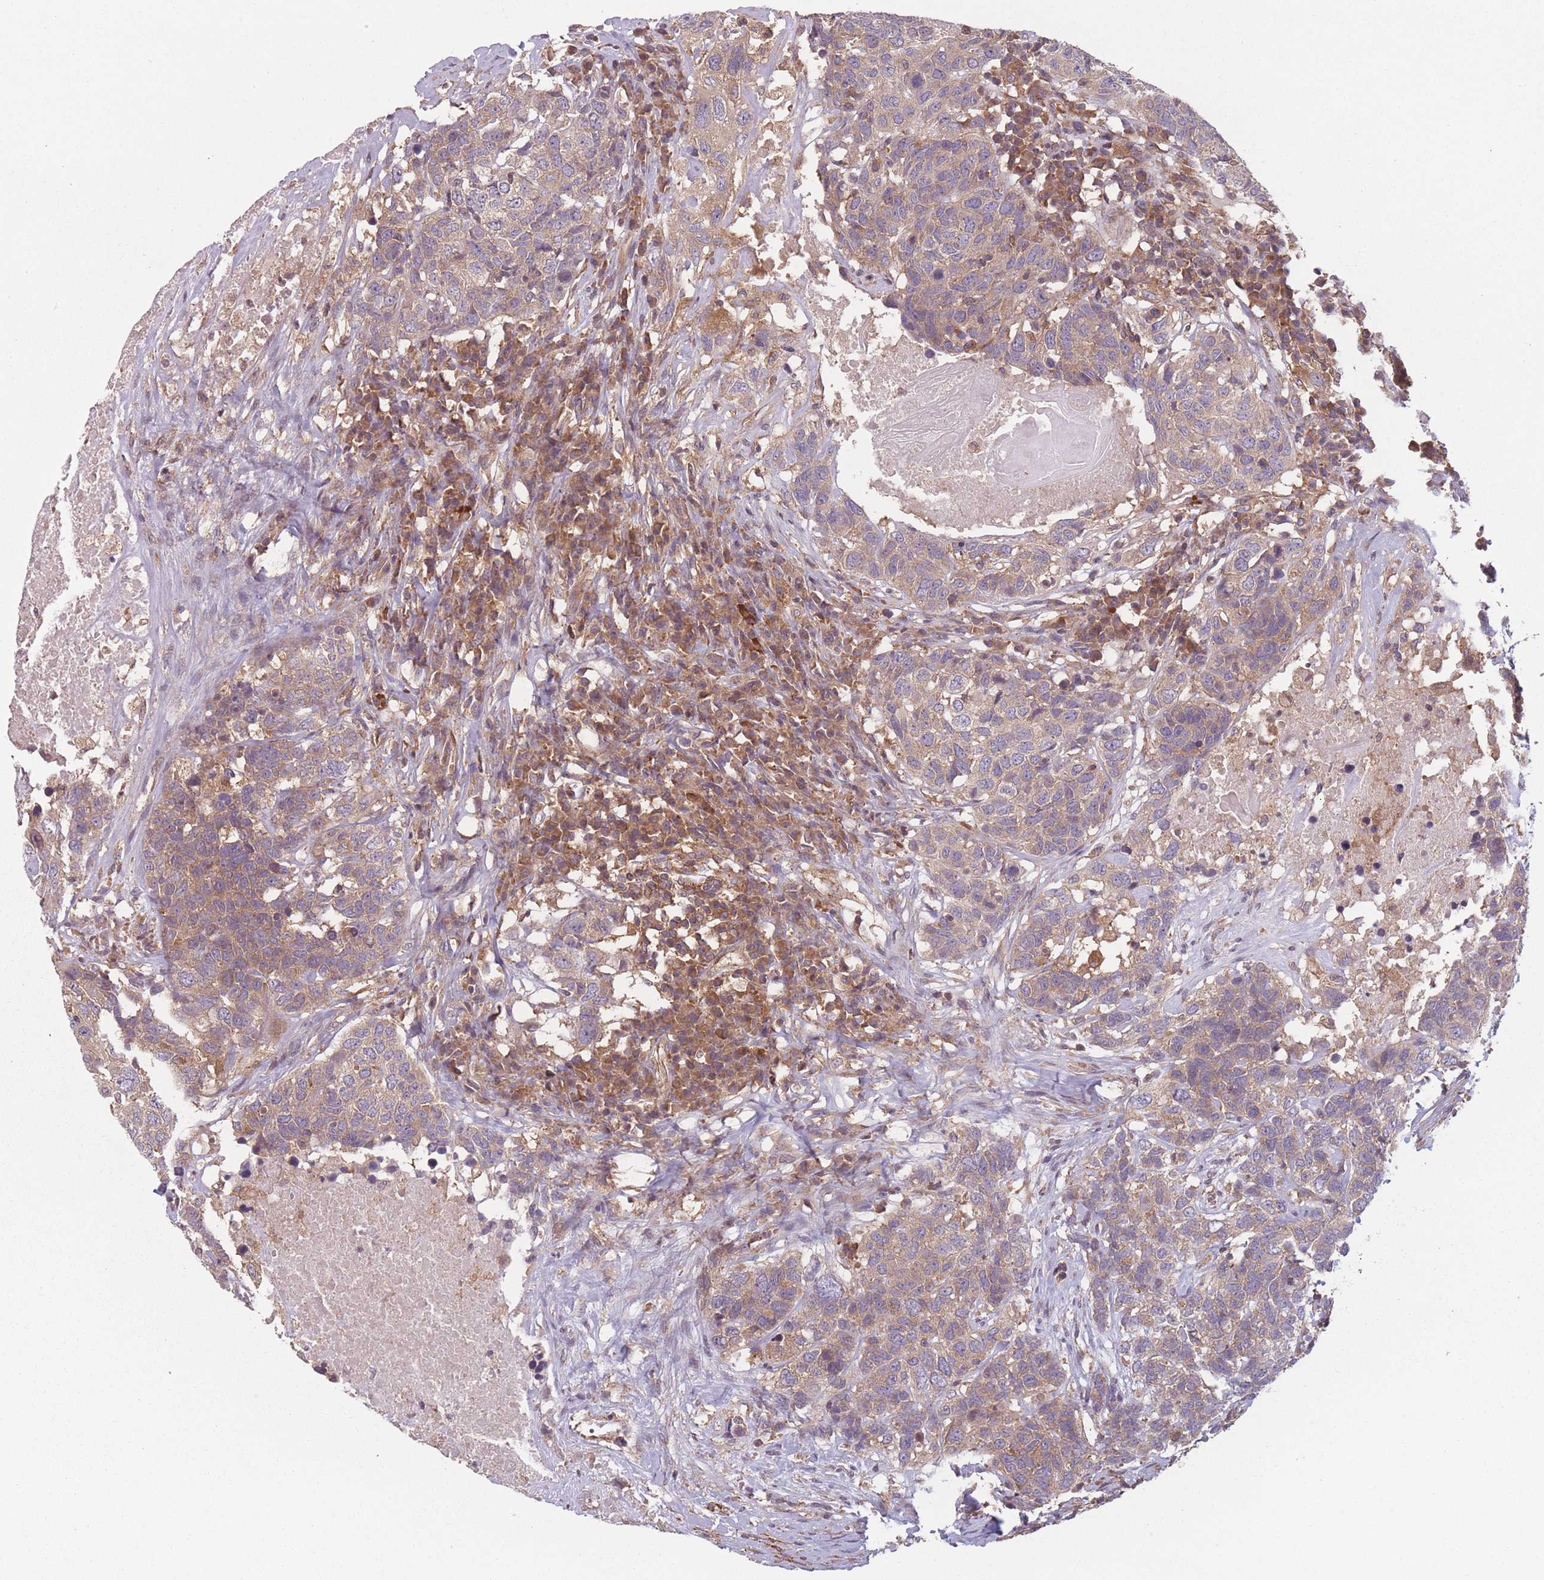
{"staining": {"intensity": "moderate", "quantity": "25%-75%", "location": "cytoplasmic/membranous"}, "tissue": "head and neck cancer", "cell_type": "Tumor cells", "image_type": "cancer", "snomed": [{"axis": "morphology", "description": "Squamous cell carcinoma, NOS"}, {"axis": "topography", "description": "Head-Neck"}], "caption": "Head and neck cancer stained with a brown dye displays moderate cytoplasmic/membranous positive expression in about 25%-75% of tumor cells.", "gene": "WASHC2A", "patient": {"sex": "male", "age": 66}}